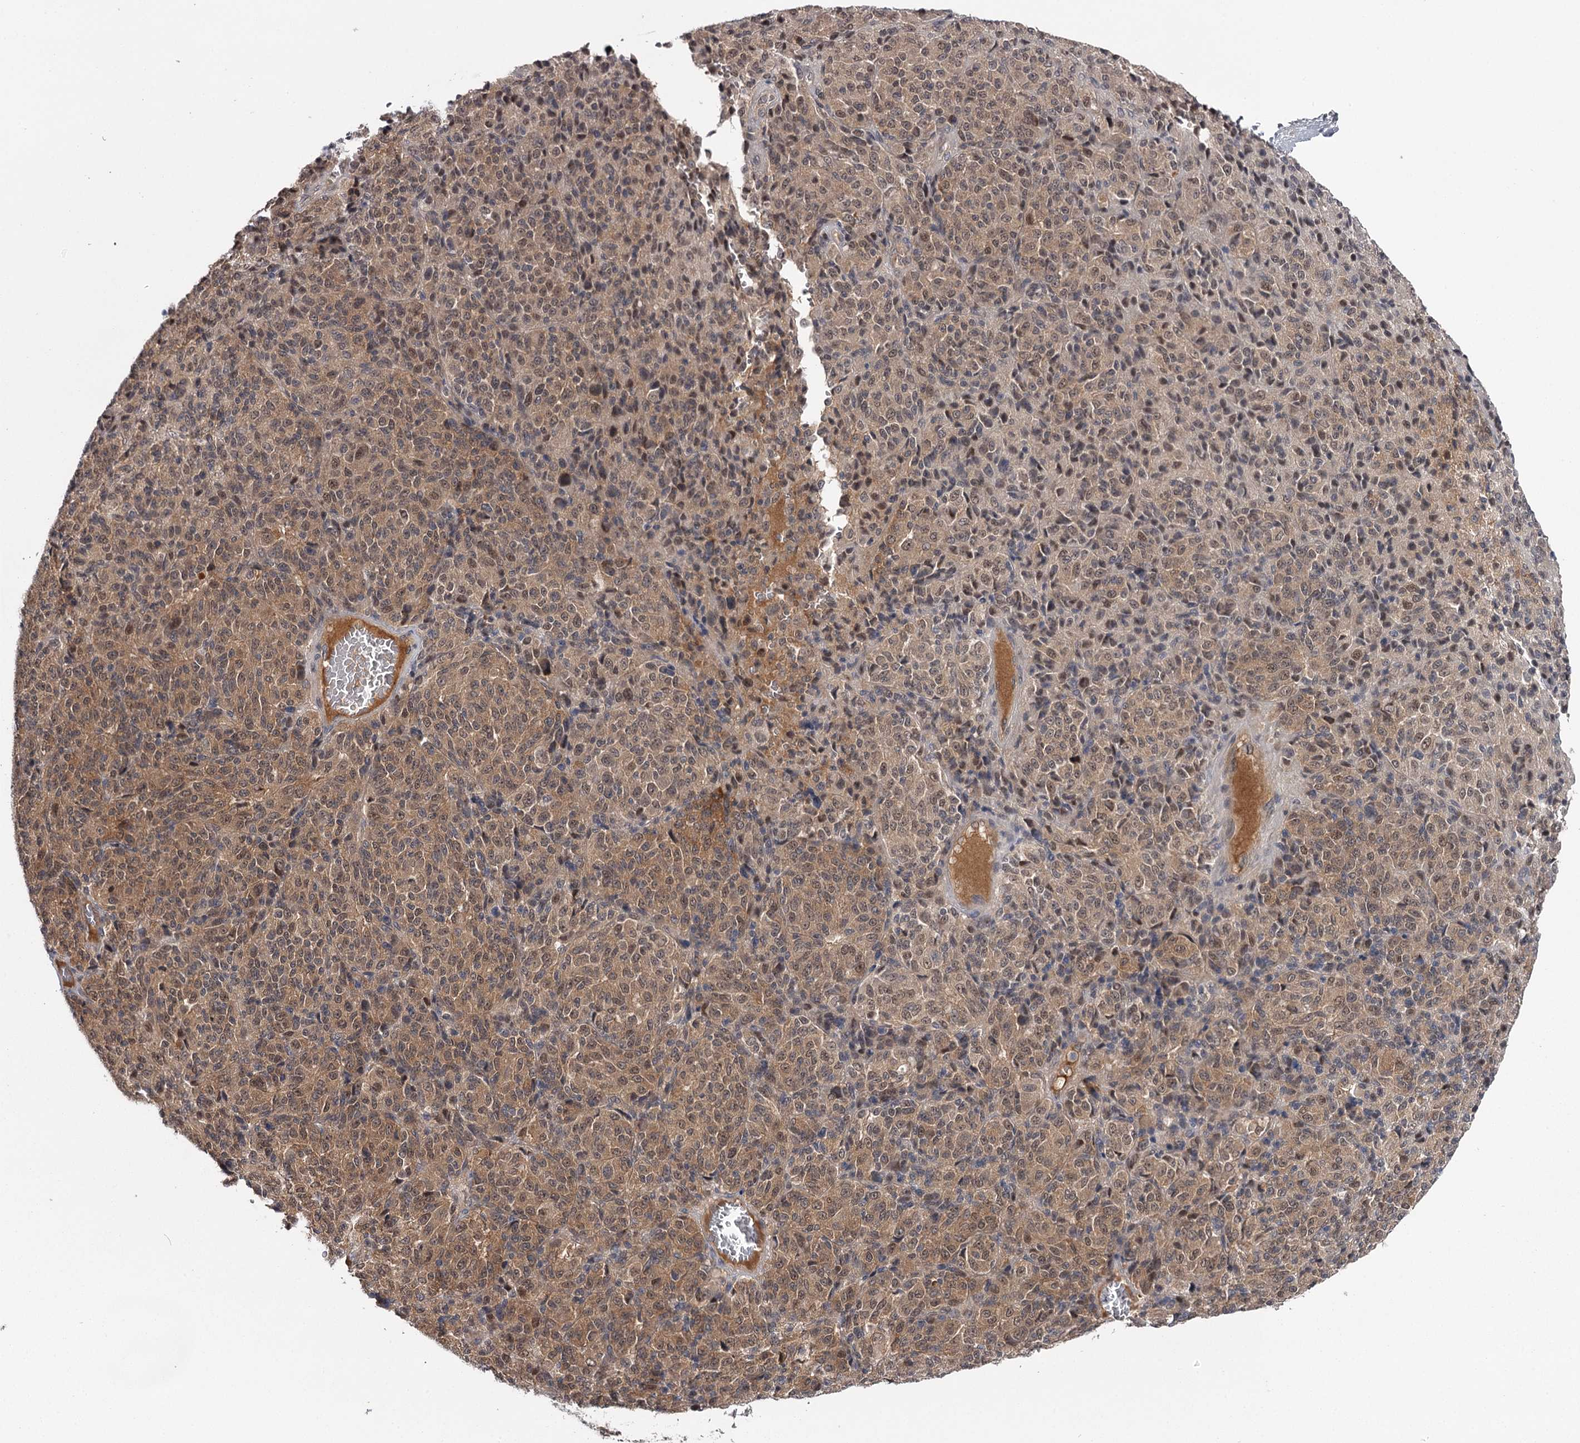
{"staining": {"intensity": "moderate", "quantity": "25%-75%", "location": "cytoplasmic/membranous,nuclear"}, "tissue": "melanoma", "cell_type": "Tumor cells", "image_type": "cancer", "snomed": [{"axis": "morphology", "description": "Malignant melanoma, Metastatic site"}, {"axis": "topography", "description": "Brain"}], "caption": "DAB (3,3'-diaminobenzidine) immunohistochemical staining of malignant melanoma (metastatic site) shows moderate cytoplasmic/membranous and nuclear protein staining in about 25%-75% of tumor cells.", "gene": "GTSF1", "patient": {"sex": "female", "age": 56}}